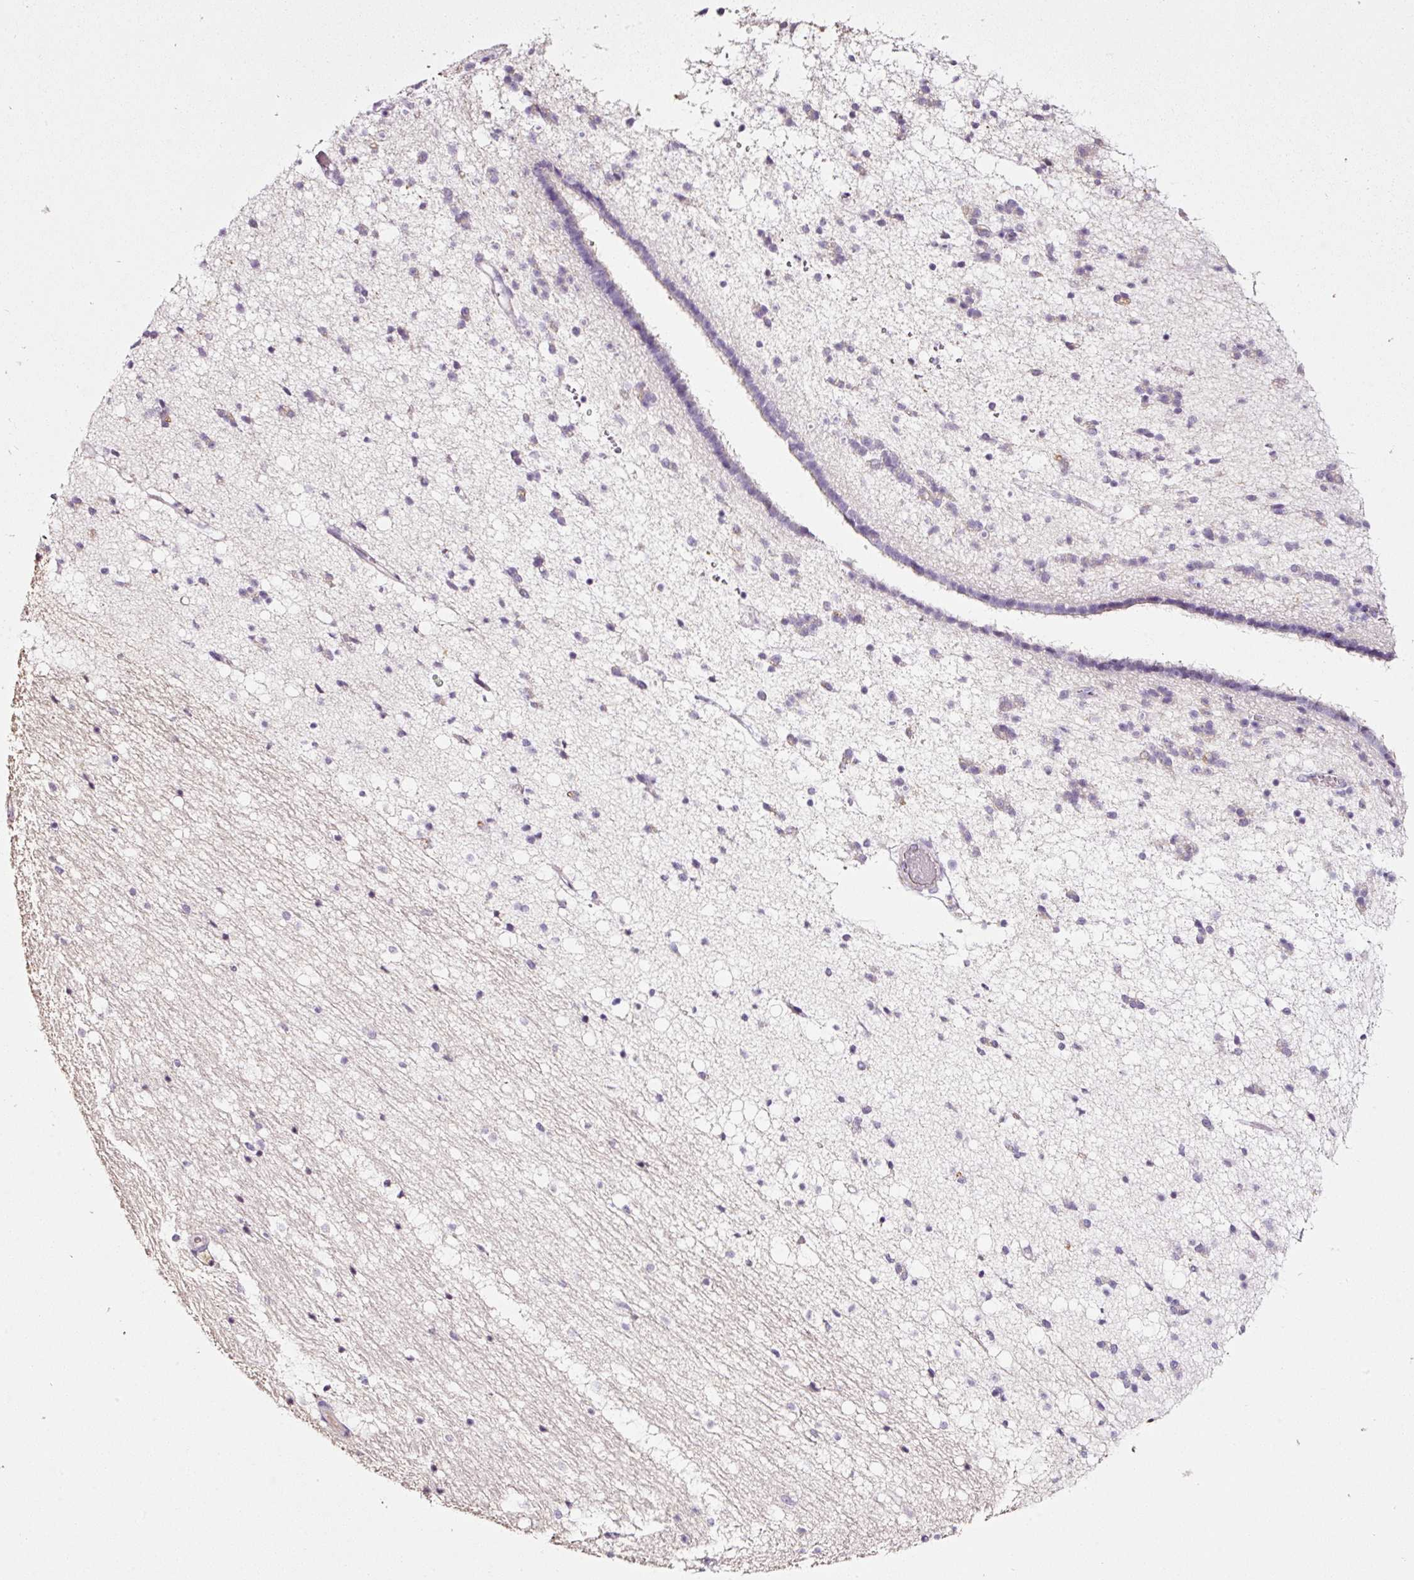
{"staining": {"intensity": "negative", "quantity": "none", "location": "none"}, "tissue": "caudate", "cell_type": "Glial cells", "image_type": "normal", "snomed": [{"axis": "morphology", "description": "Normal tissue, NOS"}, {"axis": "topography", "description": "Lateral ventricle wall"}], "caption": "Immunohistochemistry image of normal caudate: human caudate stained with DAB demonstrates no significant protein positivity in glial cells. The staining was performed using DAB (3,3'-diaminobenzidine) to visualize the protein expression in brown, while the nuclei were stained in blue with hematoxylin (Magnification: 20x).", "gene": "CYB561A3", "patient": {"sex": "male", "age": 37}}